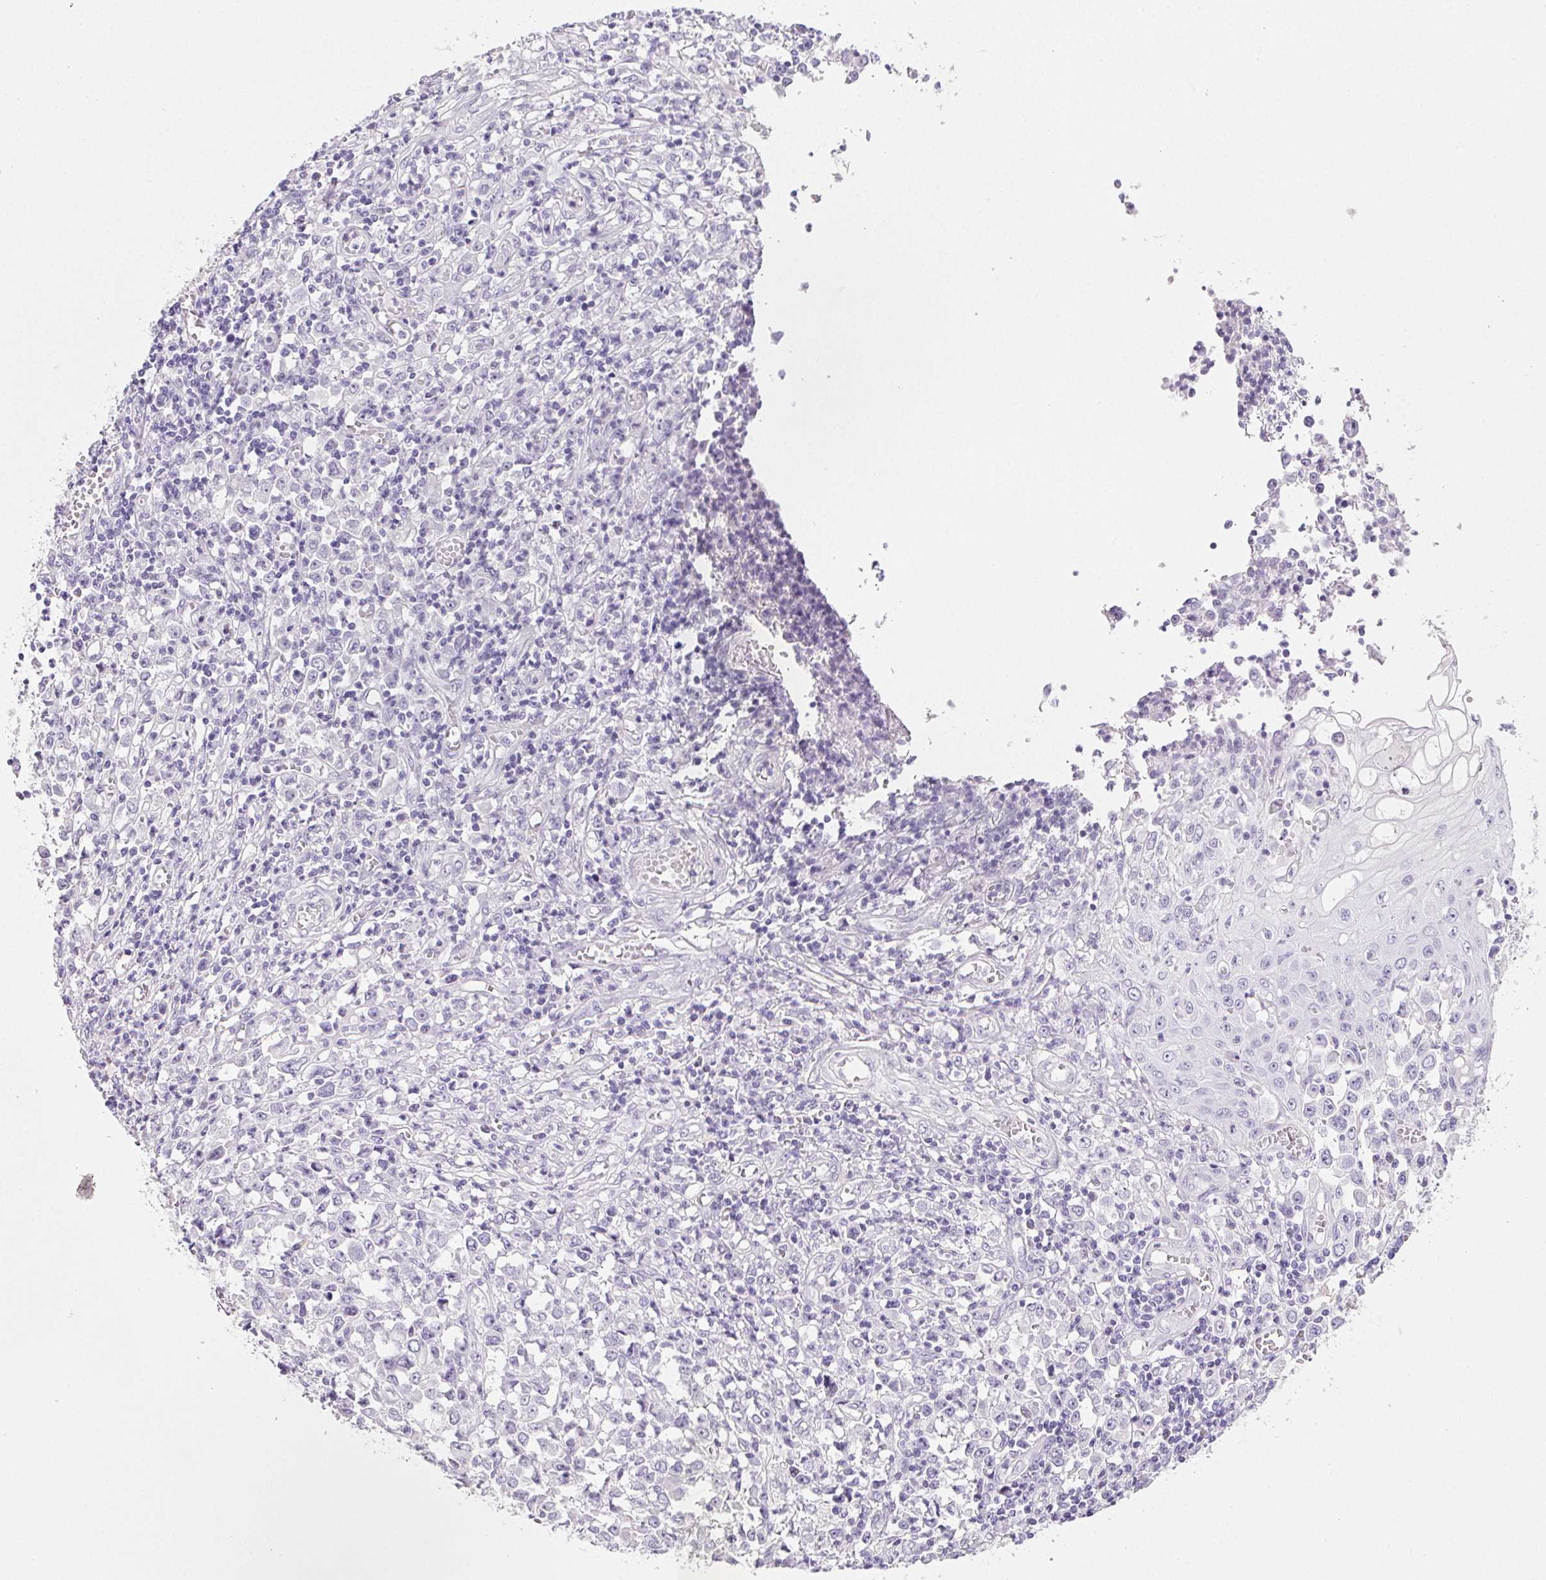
{"staining": {"intensity": "negative", "quantity": "none", "location": "none"}, "tissue": "stomach cancer", "cell_type": "Tumor cells", "image_type": "cancer", "snomed": [{"axis": "morphology", "description": "Adenocarcinoma, NOS"}, {"axis": "topography", "description": "Stomach, upper"}], "caption": "A photomicrograph of adenocarcinoma (stomach) stained for a protein exhibits no brown staining in tumor cells.", "gene": "PRSS3", "patient": {"sex": "male", "age": 70}}